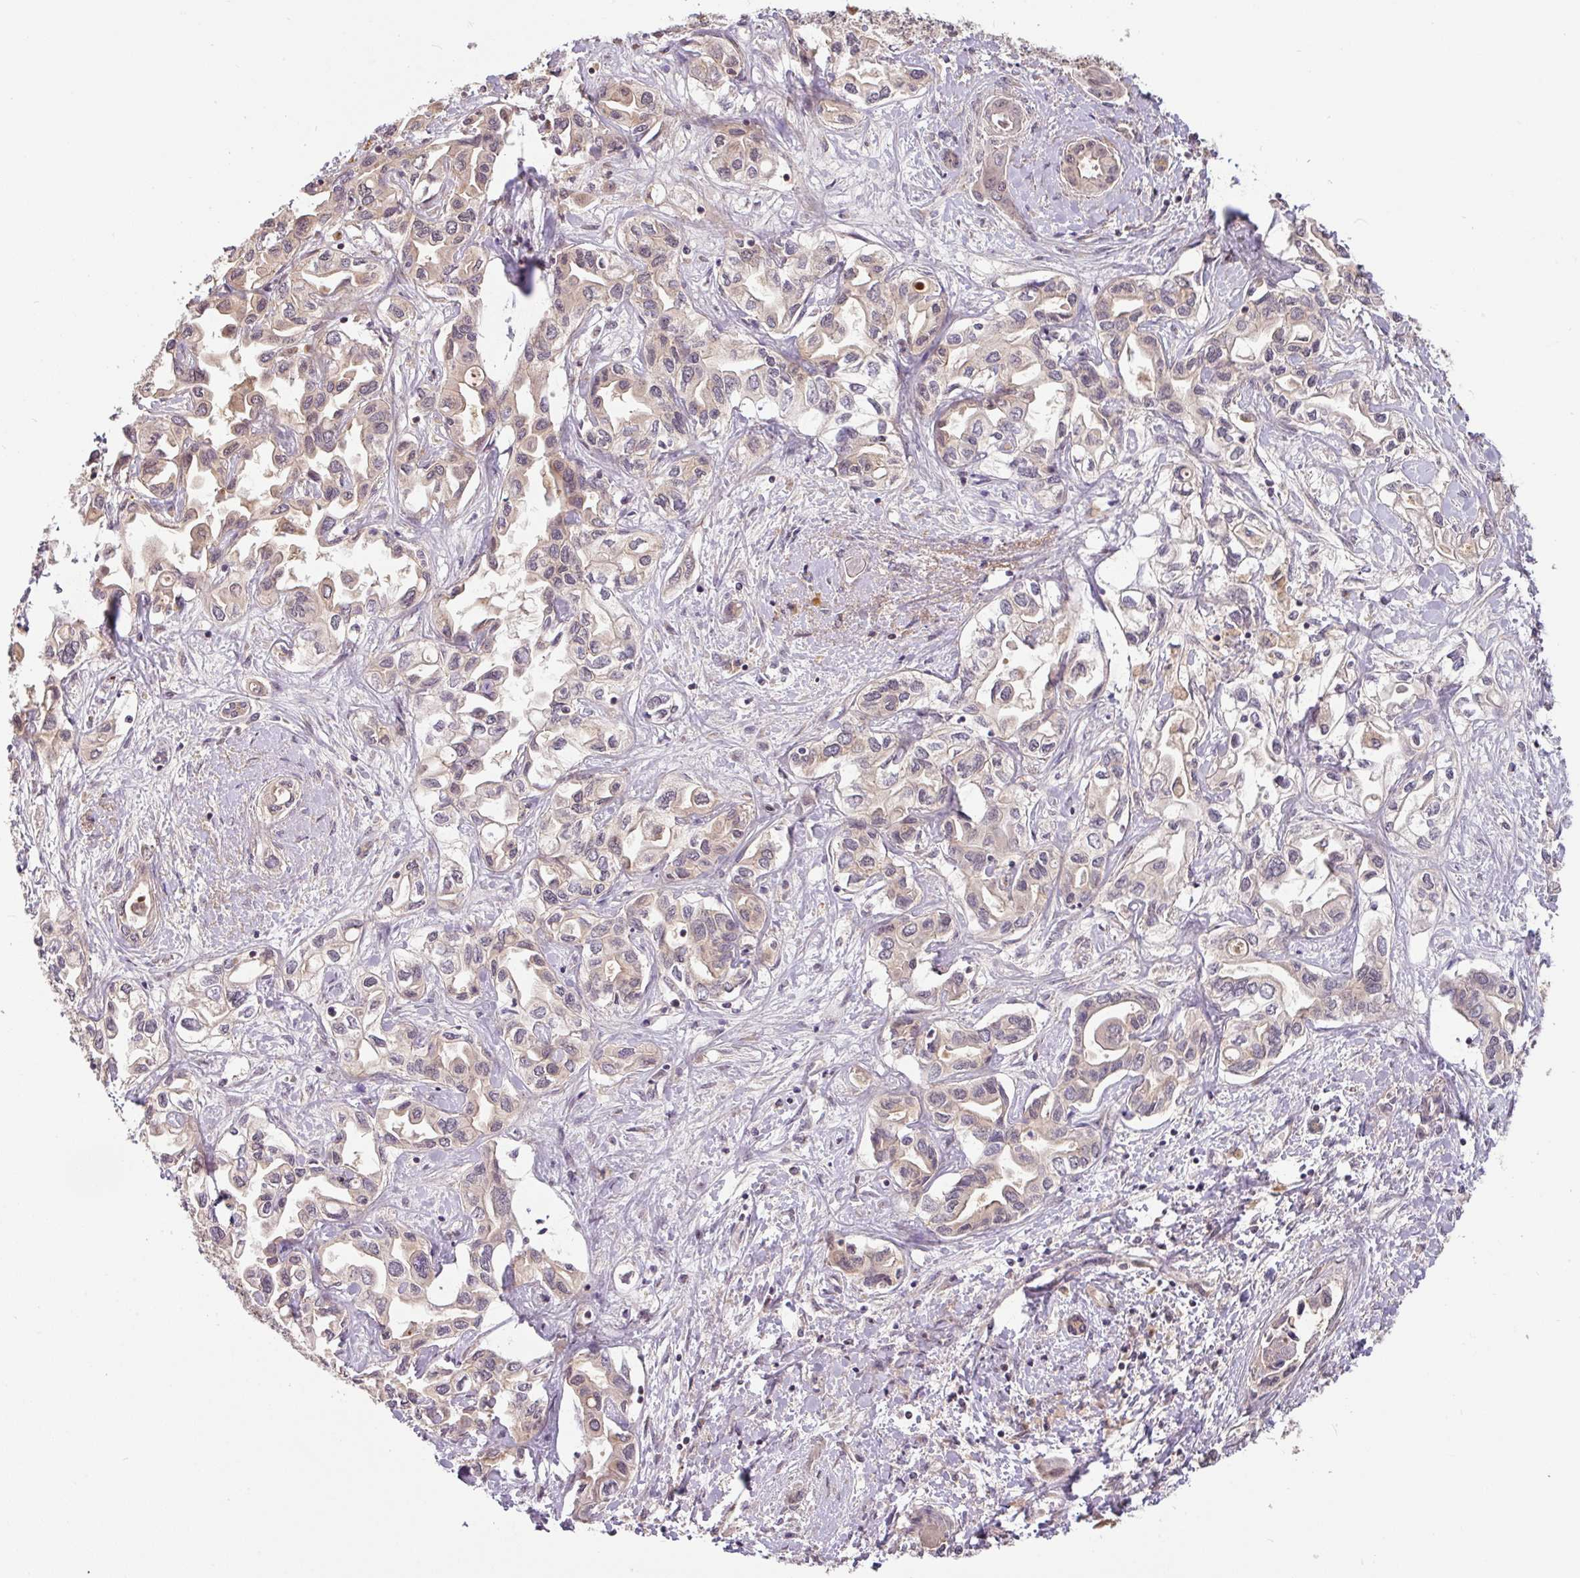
{"staining": {"intensity": "weak", "quantity": "<25%", "location": "cytoplasmic/membranous"}, "tissue": "liver cancer", "cell_type": "Tumor cells", "image_type": "cancer", "snomed": [{"axis": "morphology", "description": "Cholangiocarcinoma"}, {"axis": "topography", "description": "Liver"}], "caption": "Liver cholangiocarcinoma was stained to show a protein in brown. There is no significant expression in tumor cells.", "gene": "SHB", "patient": {"sex": "female", "age": 64}}